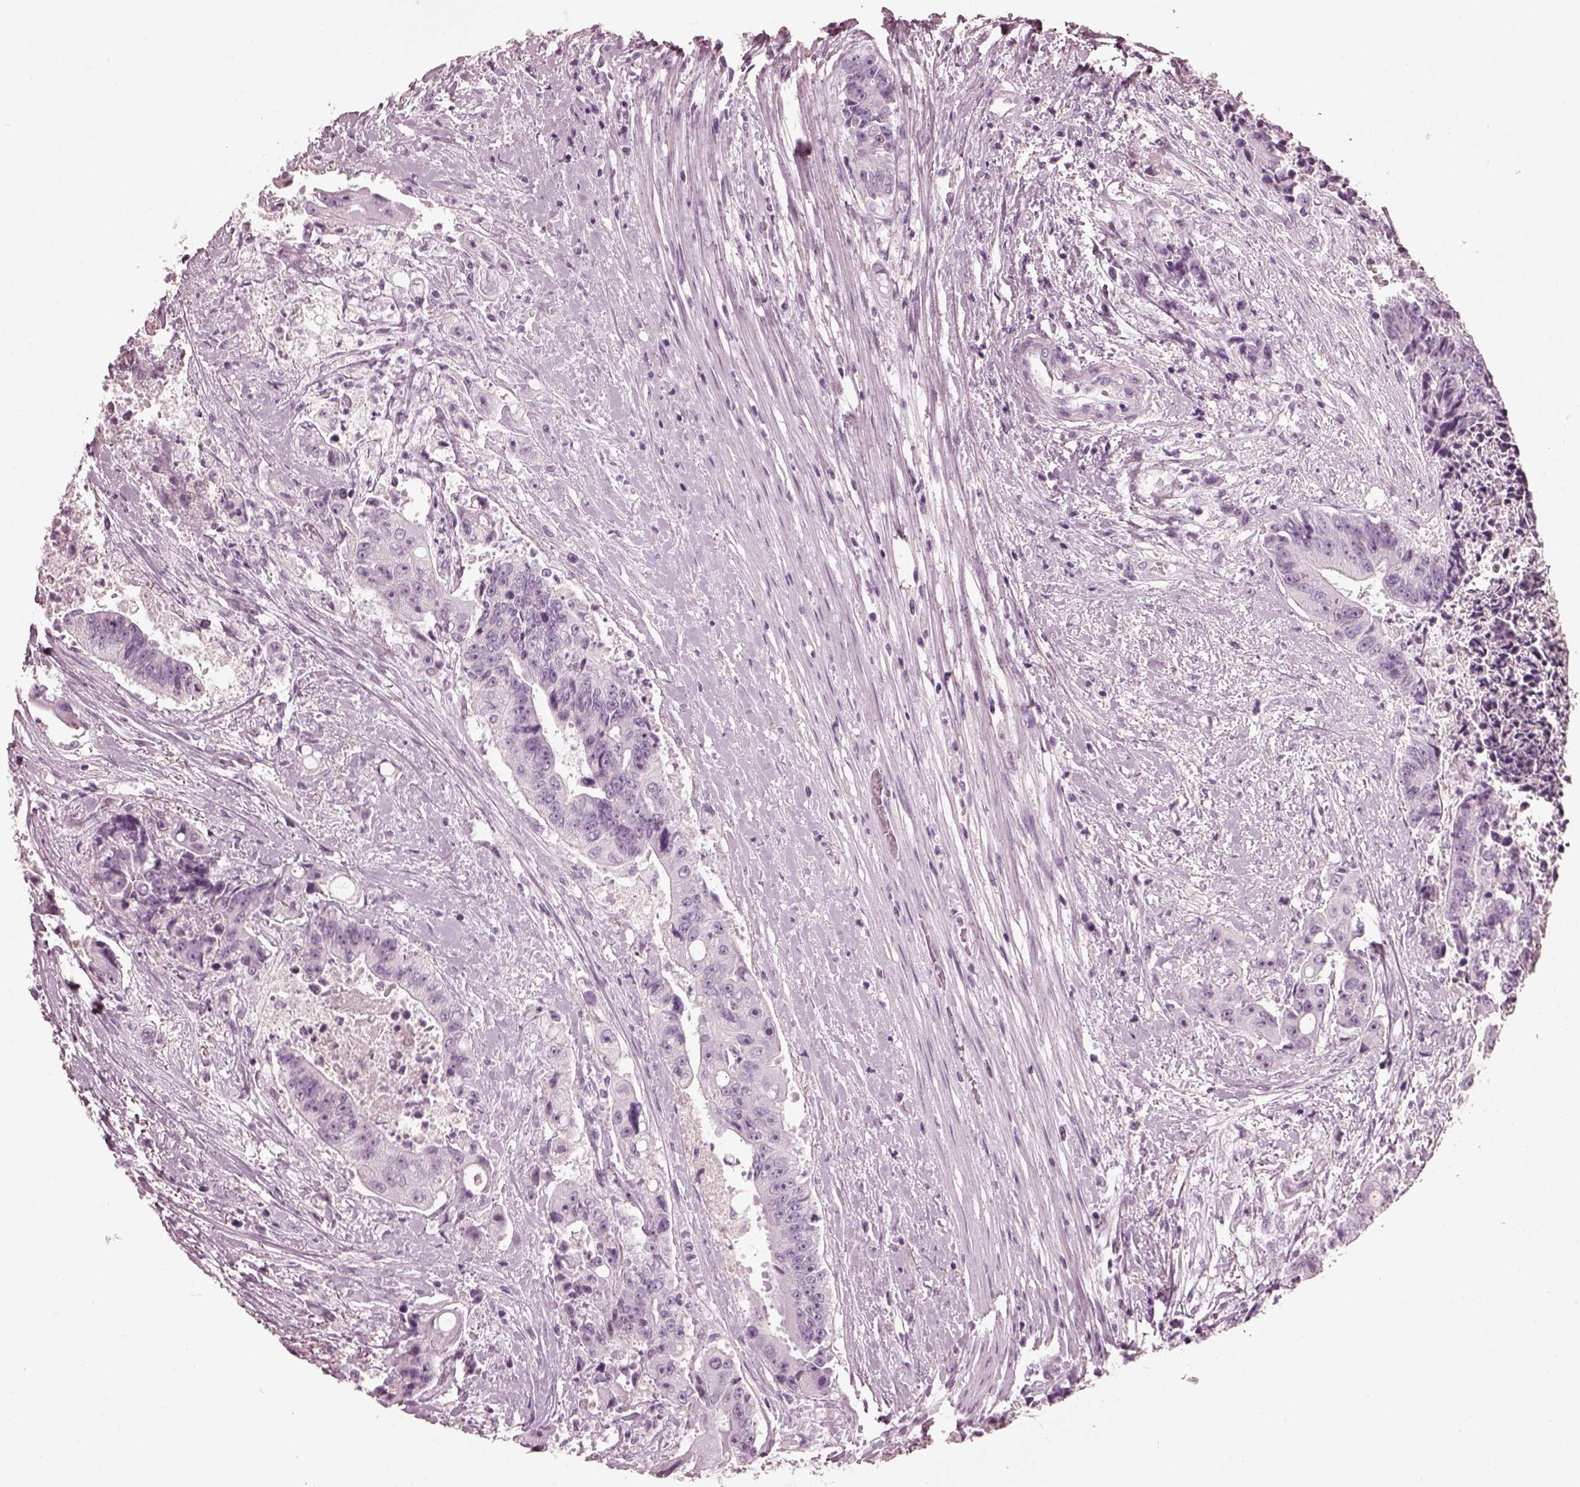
{"staining": {"intensity": "negative", "quantity": "none", "location": "none"}, "tissue": "colorectal cancer", "cell_type": "Tumor cells", "image_type": "cancer", "snomed": [{"axis": "morphology", "description": "Adenocarcinoma, NOS"}, {"axis": "topography", "description": "Rectum"}], "caption": "Protein analysis of colorectal cancer demonstrates no significant expression in tumor cells.", "gene": "FUT4", "patient": {"sex": "male", "age": 54}}